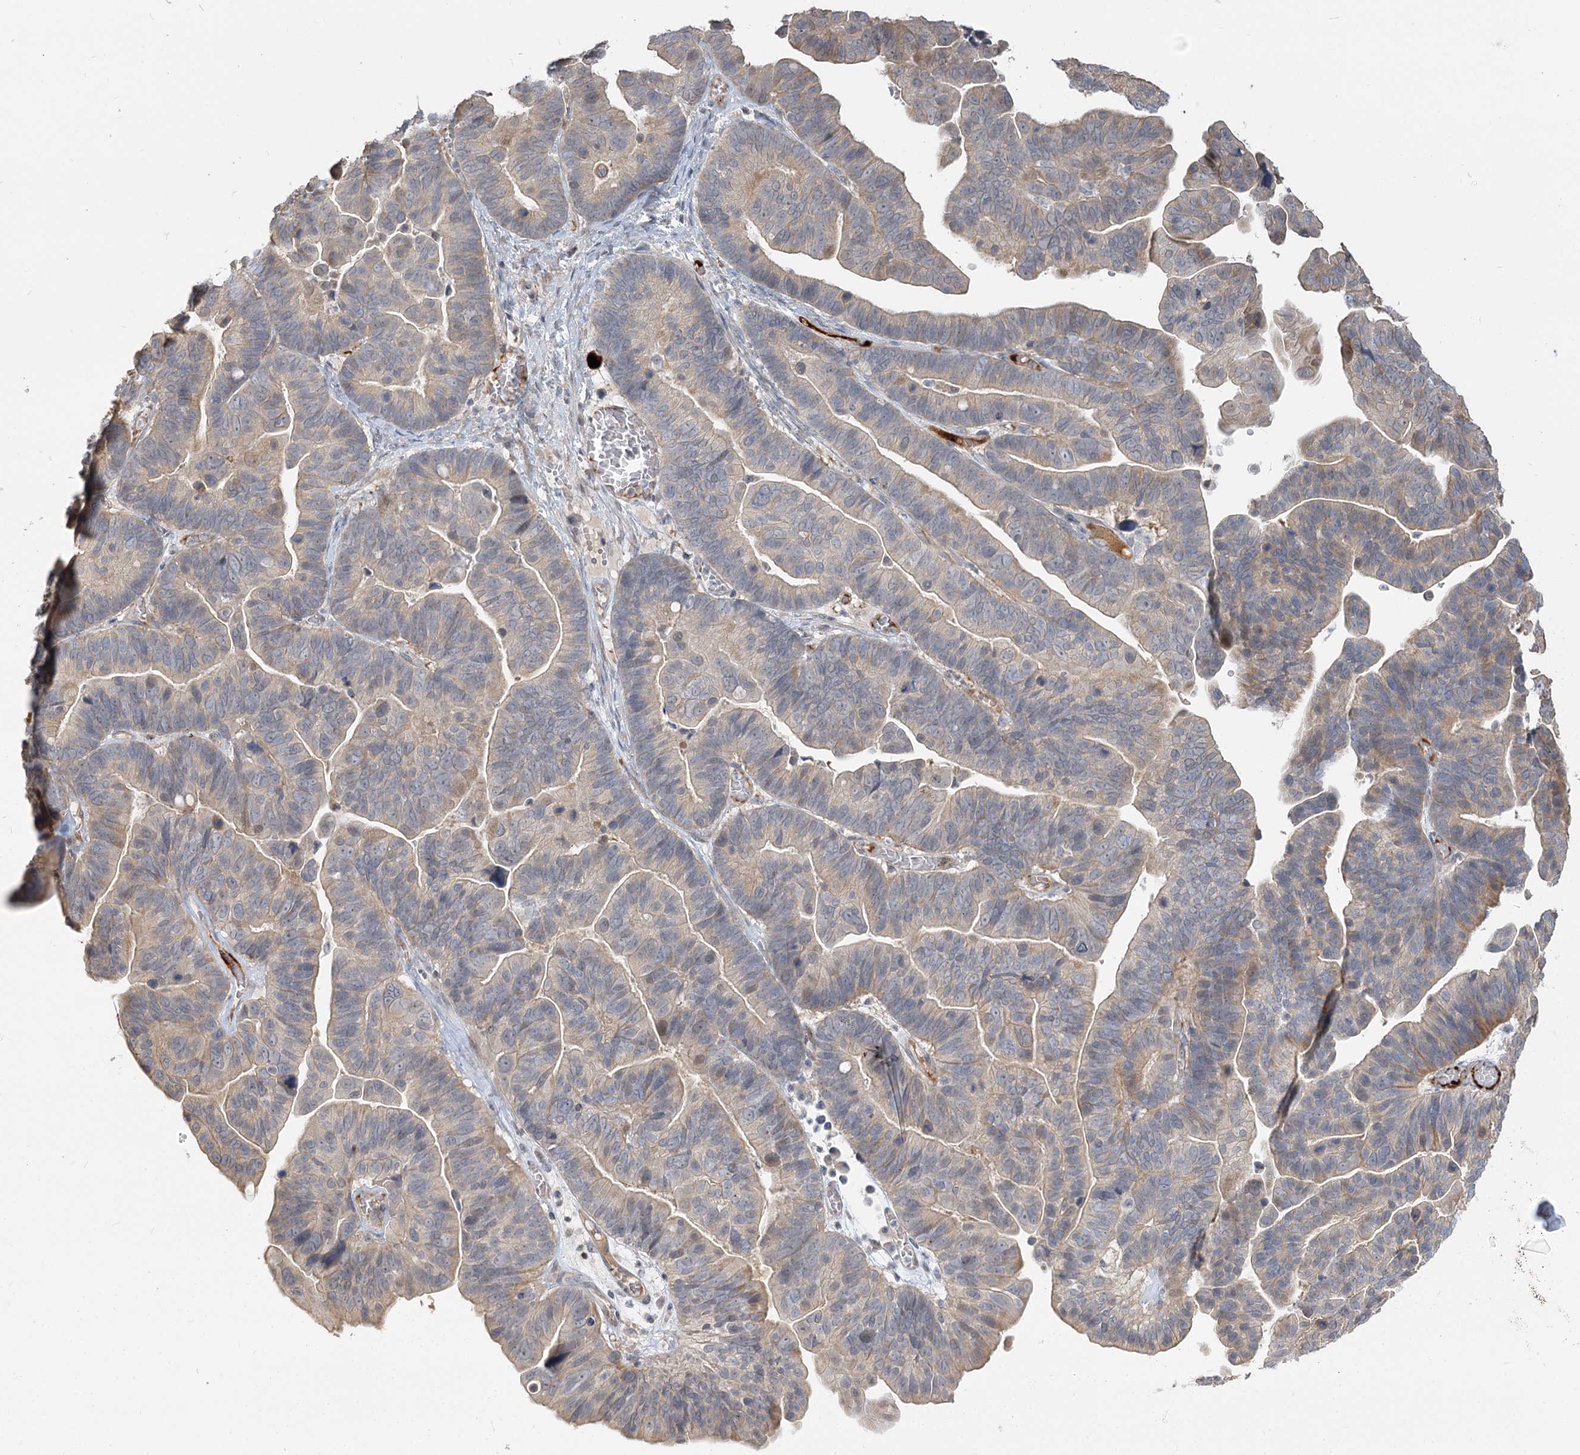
{"staining": {"intensity": "weak", "quantity": "25%-75%", "location": "cytoplasmic/membranous"}, "tissue": "ovarian cancer", "cell_type": "Tumor cells", "image_type": "cancer", "snomed": [{"axis": "morphology", "description": "Cystadenocarcinoma, serous, NOS"}, {"axis": "topography", "description": "Ovary"}], "caption": "Immunohistochemistry (DAB) staining of human ovarian cancer displays weak cytoplasmic/membranous protein staining in about 25%-75% of tumor cells.", "gene": "GUCY2C", "patient": {"sex": "female", "age": 56}}